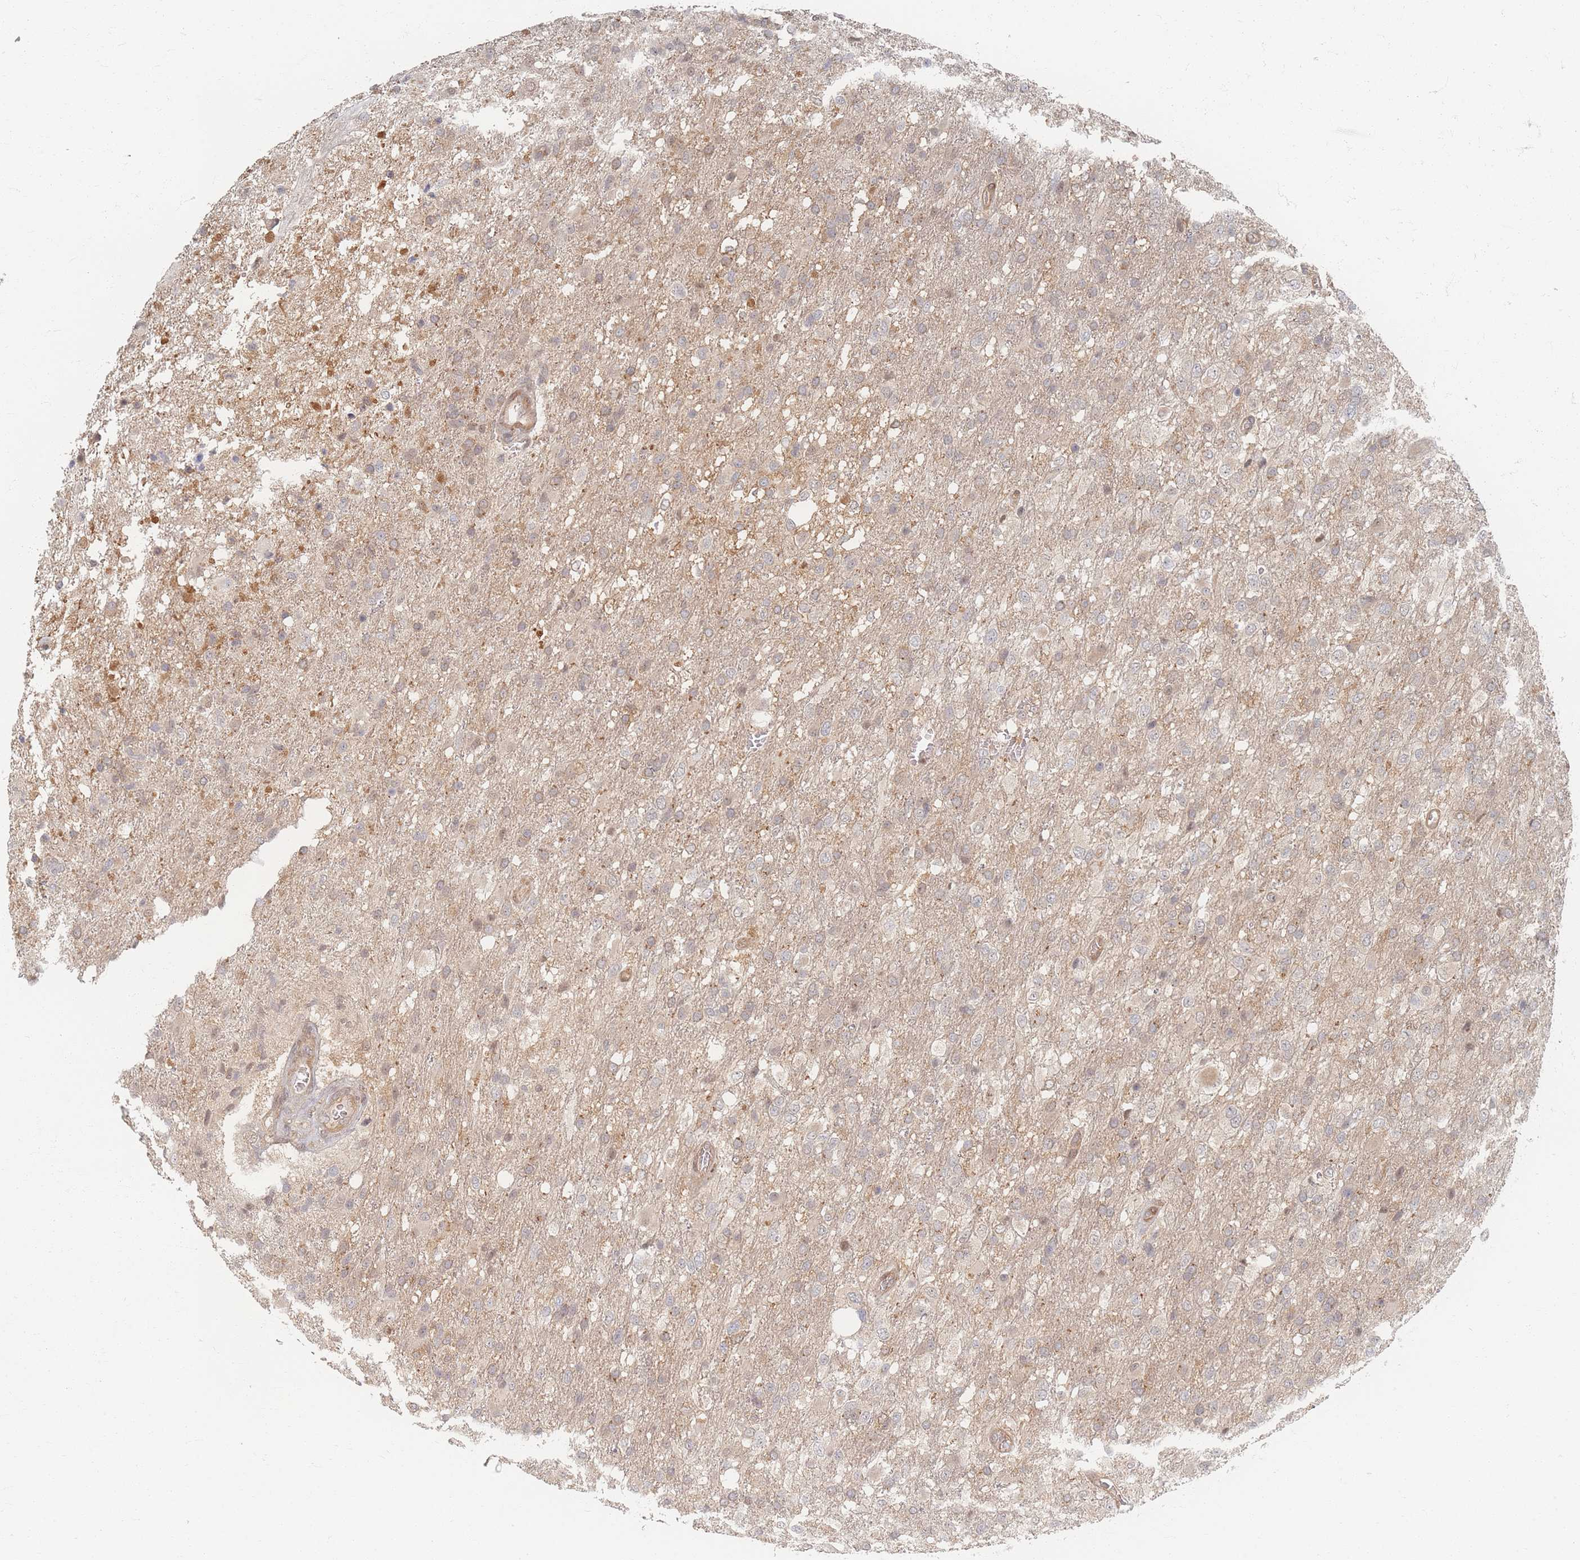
{"staining": {"intensity": "weak", "quantity": "<25%", "location": "cytoplasmic/membranous"}, "tissue": "glioma", "cell_type": "Tumor cells", "image_type": "cancer", "snomed": [{"axis": "morphology", "description": "Glioma, malignant, High grade"}, {"axis": "topography", "description": "Brain"}], "caption": "Immunohistochemistry (IHC) micrograph of neoplastic tissue: high-grade glioma (malignant) stained with DAB (3,3'-diaminobenzidine) shows no significant protein positivity in tumor cells.", "gene": "PSMD9", "patient": {"sex": "female", "age": 74}}